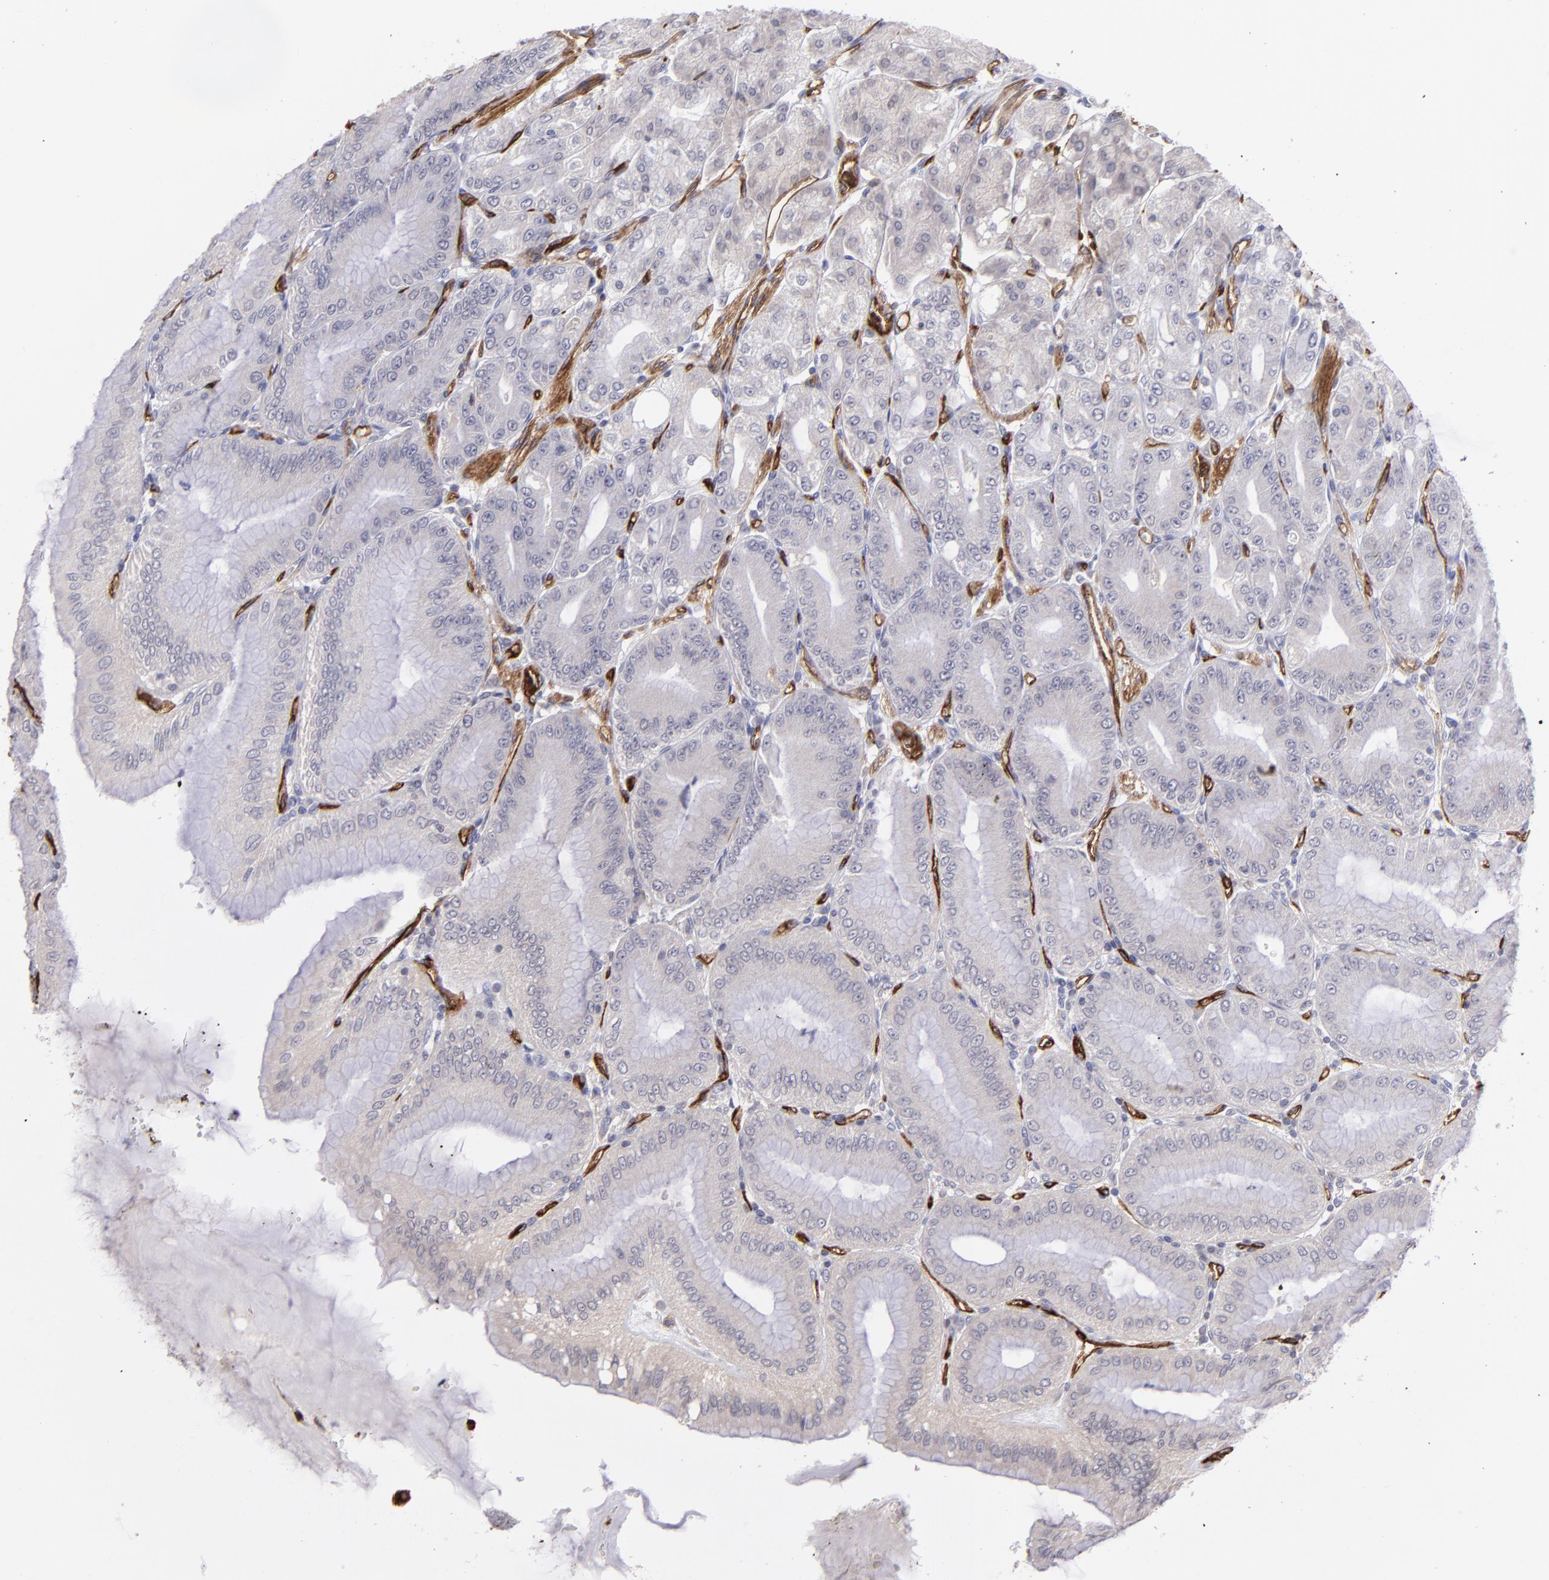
{"staining": {"intensity": "negative", "quantity": "none", "location": "none"}, "tissue": "stomach", "cell_type": "Glandular cells", "image_type": "normal", "snomed": [{"axis": "morphology", "description": "Normal tissue, NOS"}, {"axis": "topography", "description": "Stomach, lower"}], "caption": "This micrograph is of unremarkable stomach stained with immunohistochemistry (IHC) to label a protein in brown with the nuclei are counter-stained blue. There is no expression in glandular cells.", "gene": "DYSF", "patient": {"sex": "male", "age": 71}}